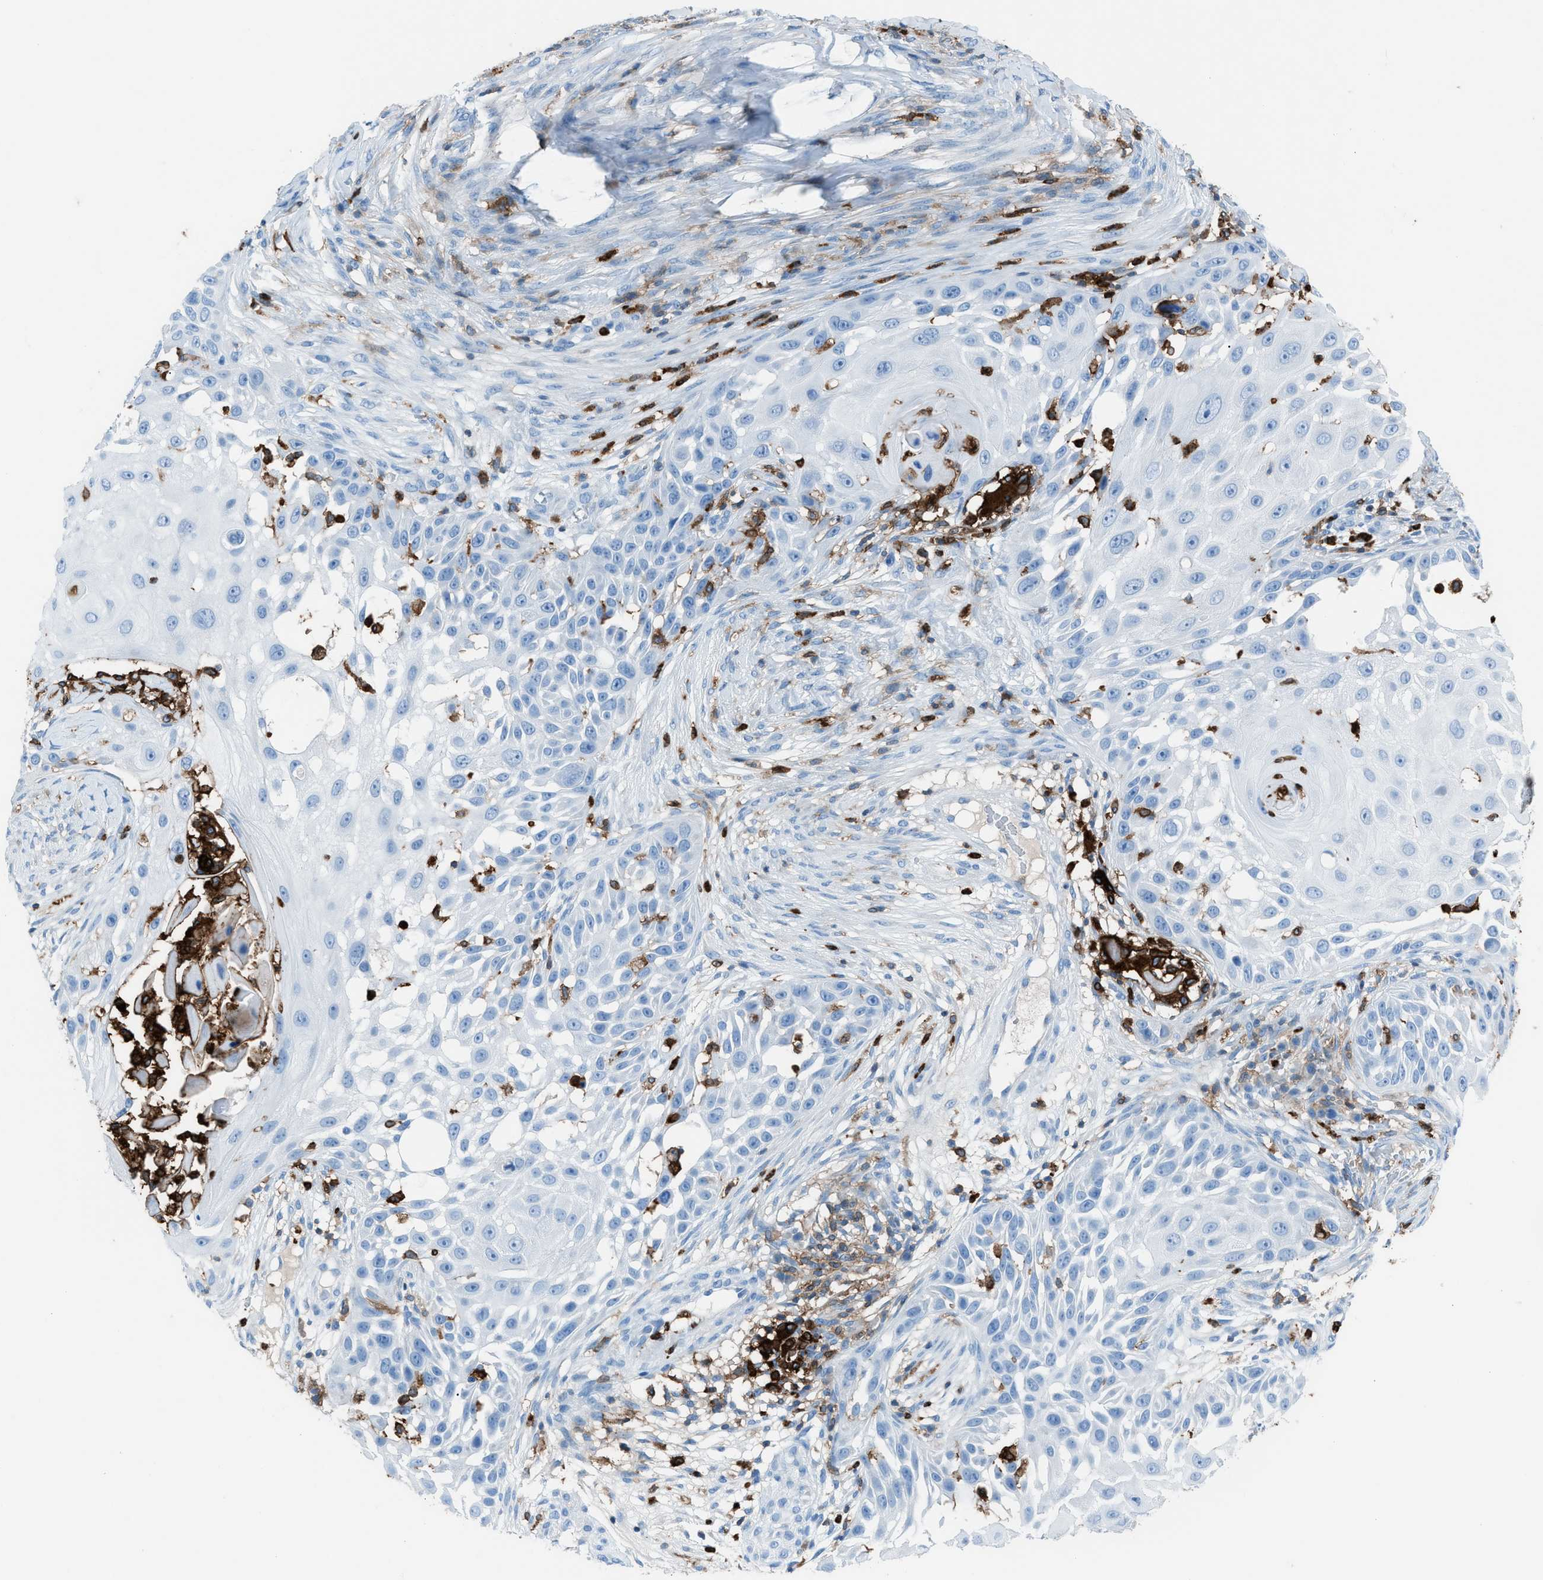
{"staining": {"intensity": "negative", "quantity": "none", "location": "none"}, "tissue": "skin cancer", "cell_type": "Tumor cells", "image_type": "cancer", "snomed": [{"axis": "morphology", "description": "Squamous cell carcinoma, NOS"}, {"axis": "topography", "description": "Skin"}], "caption": "Tumor cells are negative for protein expression in human skin cancer.", "gene": "ITGB2", "patient": {"sex": "female", "age": 44}}